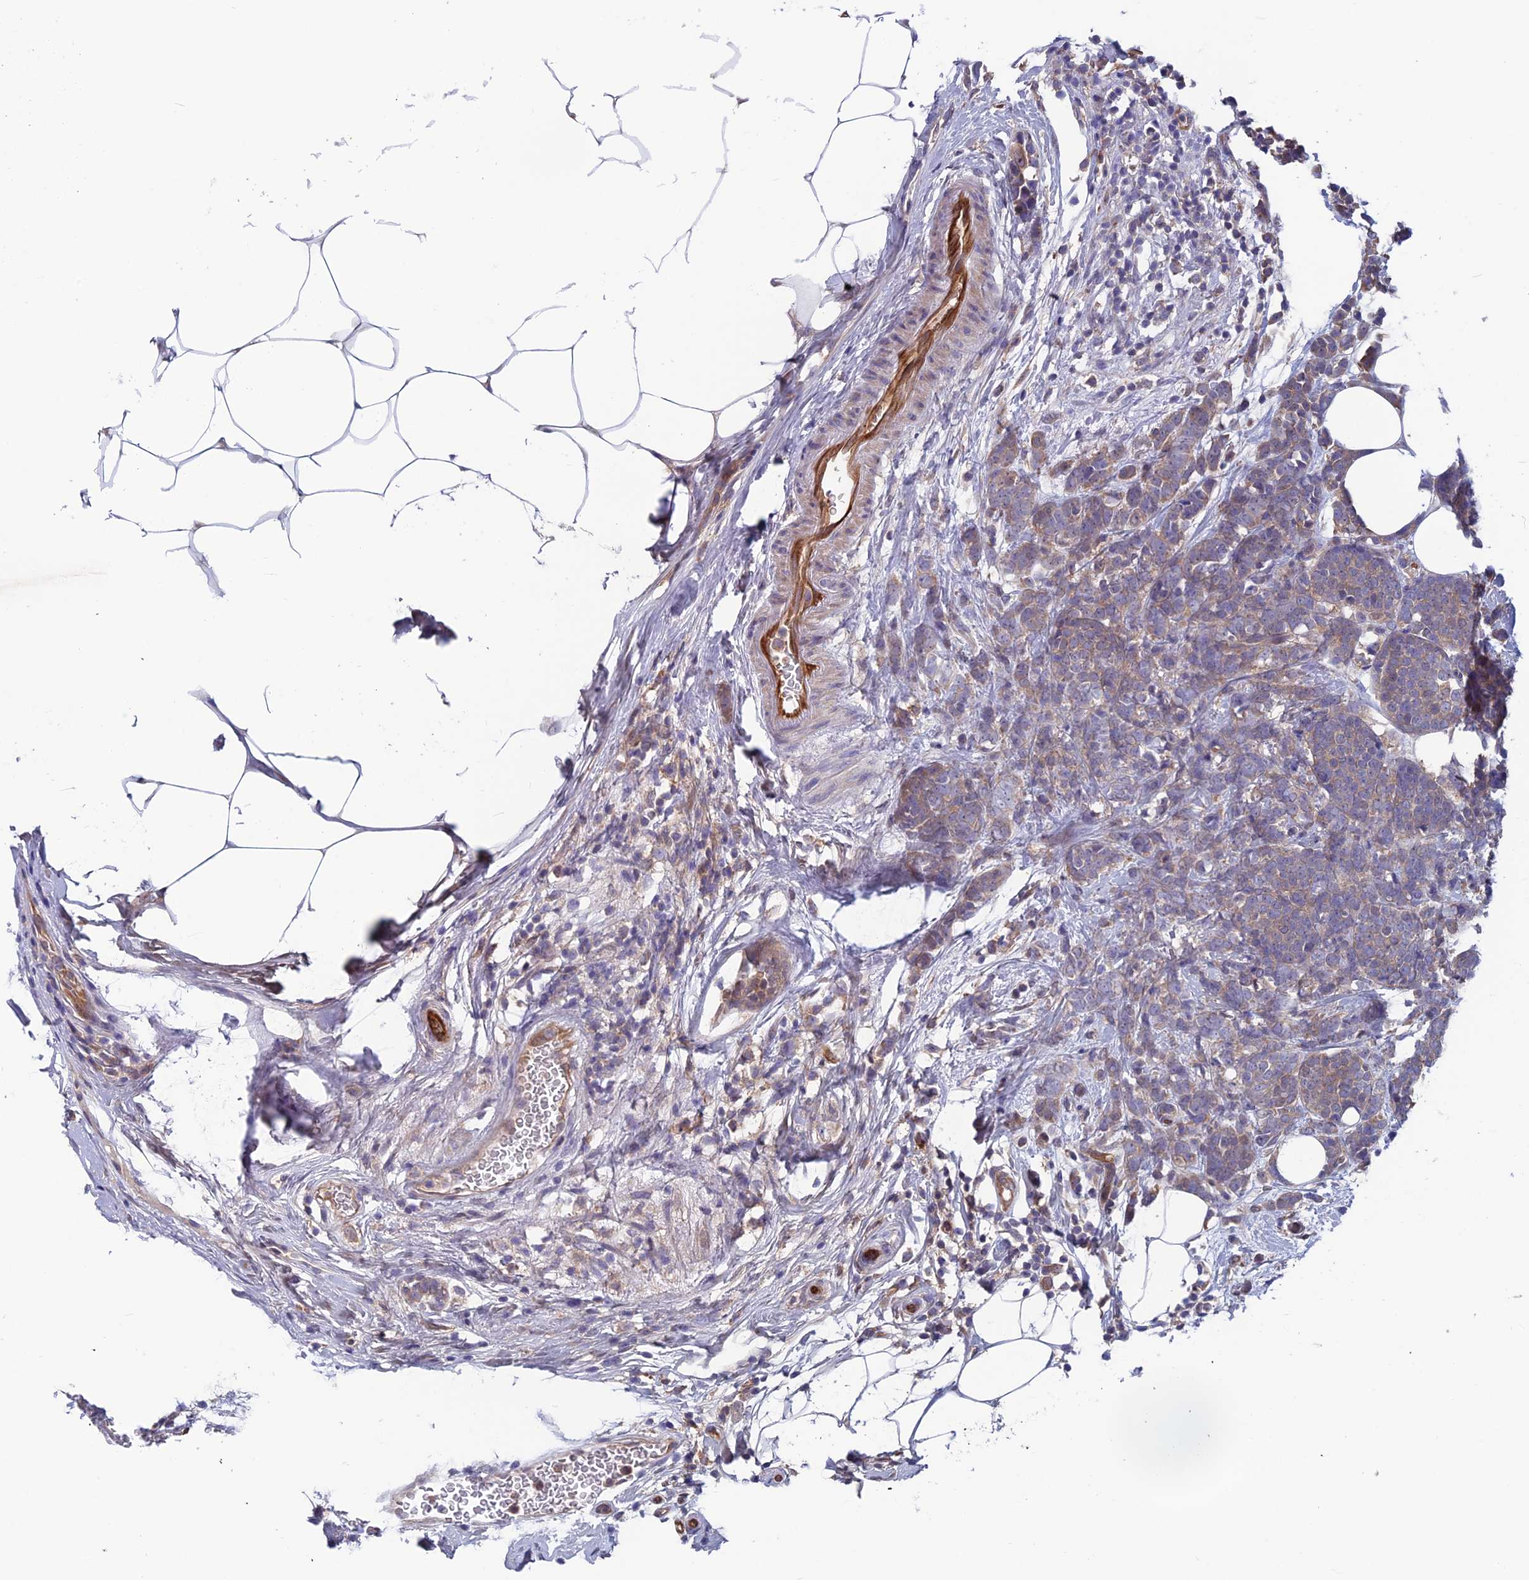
{"staining": {"intensity": "weak", "quantity": ">75%", "location": "cytoplasmic/membranous"}, "tissue": "breast cancer", "cell_type": "Tumor cells", "image_type": "cancer", "snomed": [{"axis": "morphology", "description": "Lobular carcinoma"}, {"axis": "topography", "description": "Breast"}], "caption": "Tumor cells demonstrate low levels of weak cytoplasmic/membranous staining in about >75% of cells in human lobular carcinoma (breast). Using DAB (3,3'-diaminobenzidine) (brown) and hematoxylin (blue) stains, captured at high magnification using brightfield microscopy.", "gene": "MAST2", "patient": {"sex": "female", "age": 58}}